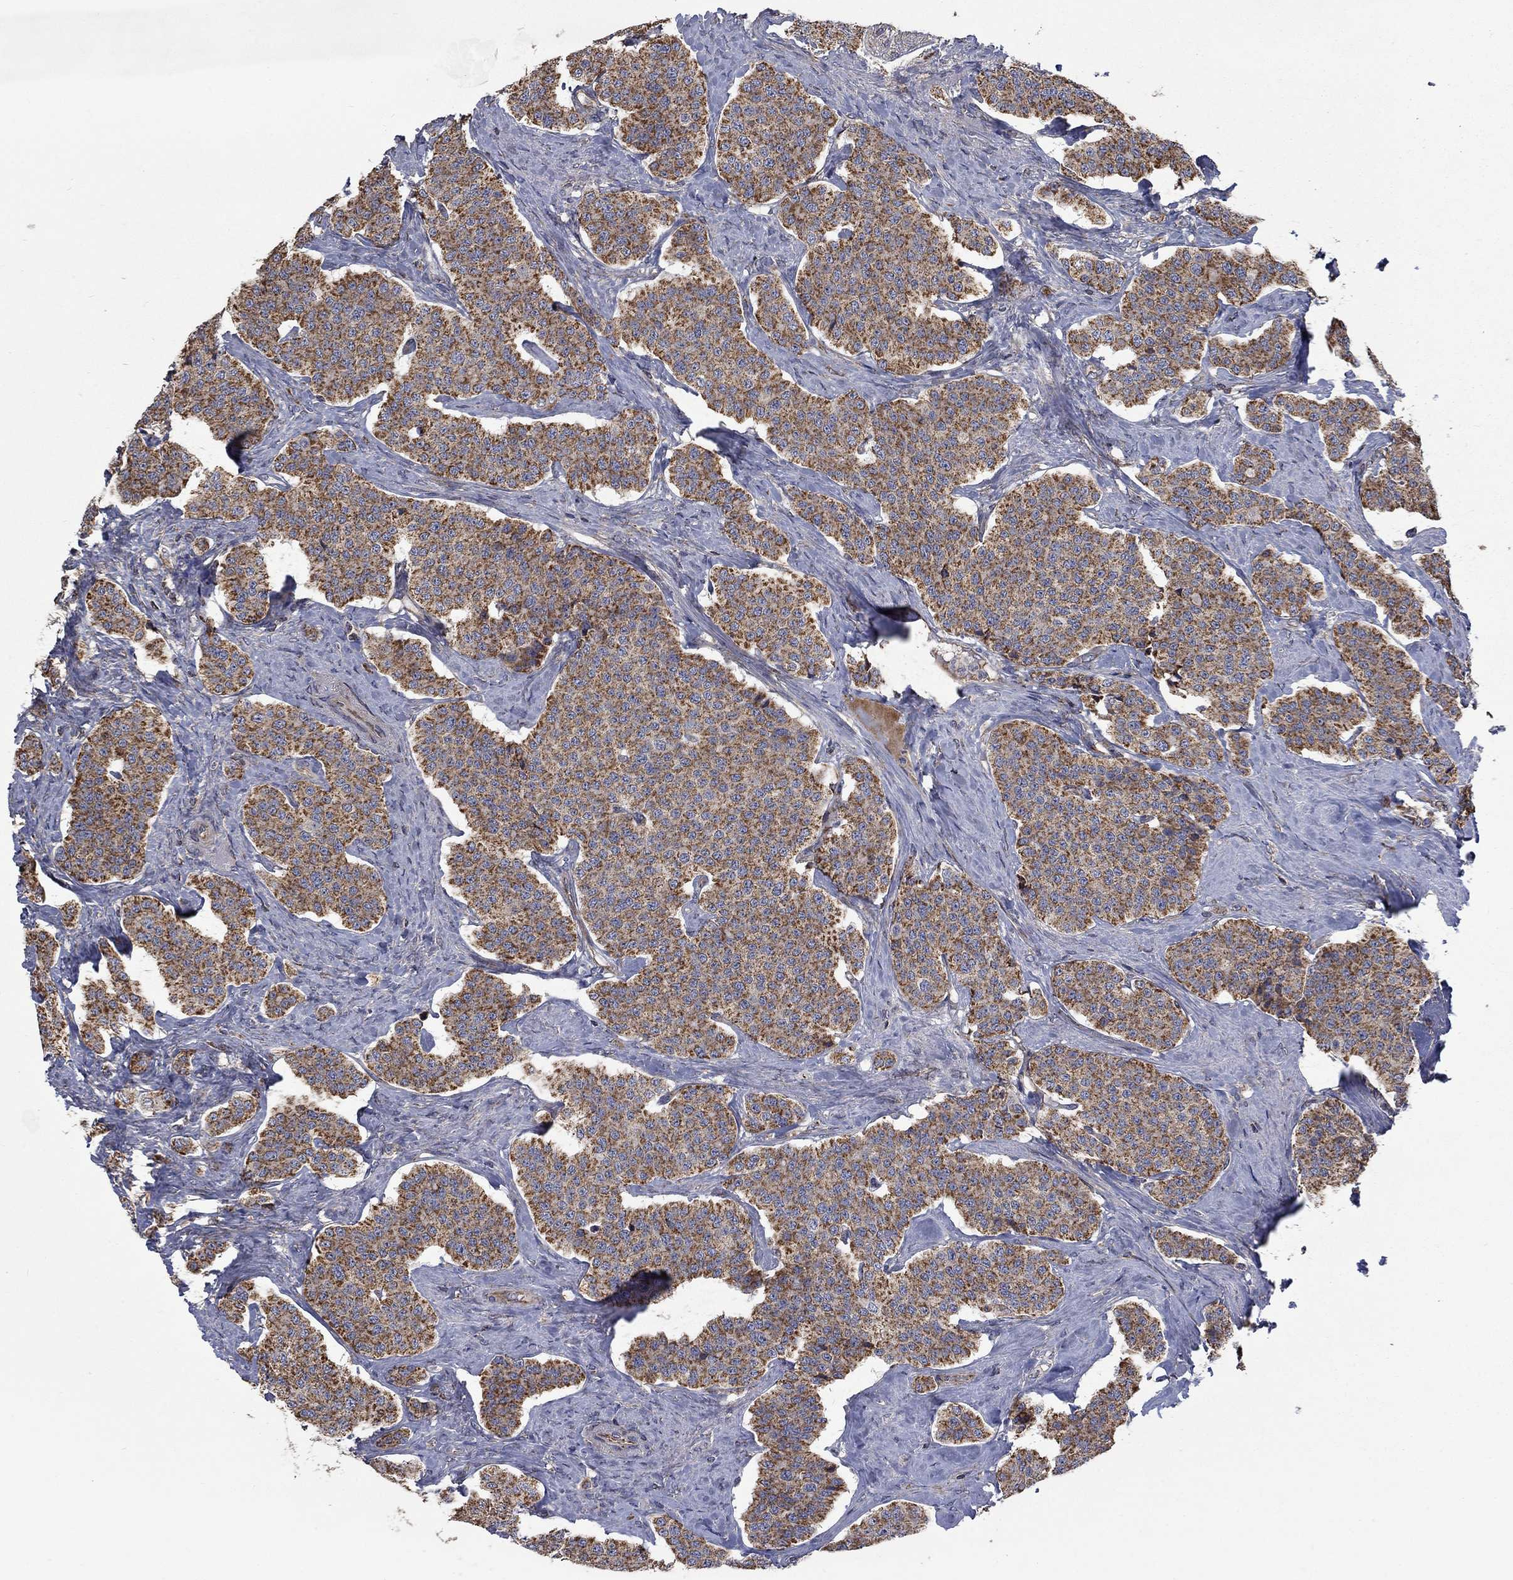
{"staining": {"intensity": "strong", "quantity": "25%-75%", "location": "cytoplasmic/membranous"}, "tissue": "carcinoid", "cell_type": "Tumor cells", "image_type": "cancer", "snomed": [{"axis": "morphology", "description": "Carcinoid, malignant, NOS"}, {"axis": "topography", "description": "Small intestine"}], "caption": "IHC photomicrograph of neoplastic tissue: human malignant carcinoid stained using immunohistochemistry demonstrates high levels of strong protein expression localized specifically in the cytoplasmic/membranous of tumor cells, appearing as a cytoplasmic/membranous brown color.", "gene": "NDUFC1", "patient": {"sex": "female", "age": 58}}